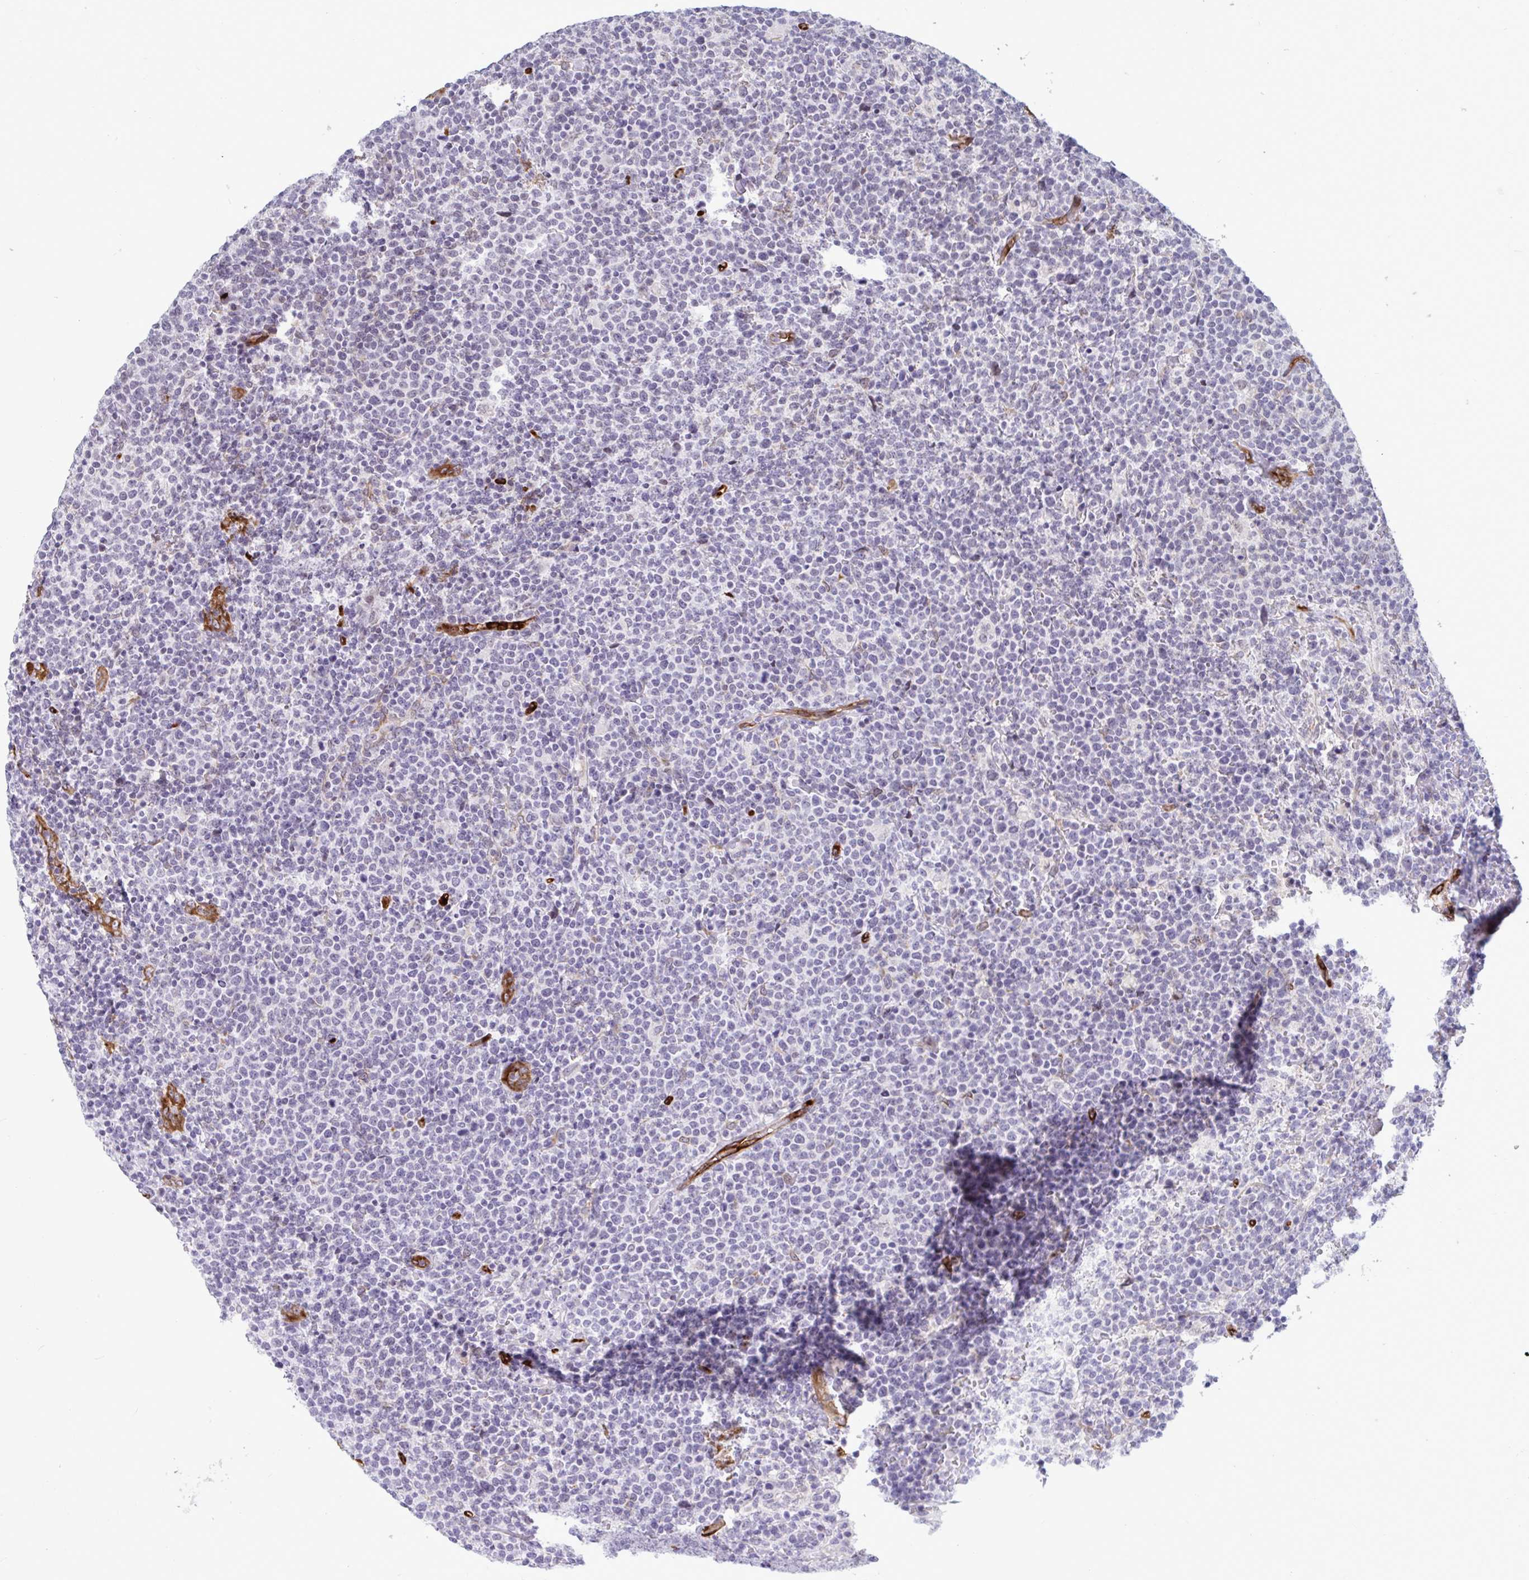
{"staining": {"intensity": "negative", "quantity": "none", "location": "none"}, "tissue": "lymphoma", "cell_type": "Tumor cells", "image_type": "cancer", "snomed": [{"axis": "morphology", "description": "Malignant lymphoma, non-Hodgkin's type, High grade"}, {"axis": "topography", "description": "Lymph node"}], "caption": "A histopathology image of human high-grade malignant lymphoma, non-Hodgkin's type is negative for staining in tumor cells. (Stains: DAB immunohistochemistry with hematoxylin counter stain, Microscopy: brightfield microscopy at high magnification).", "gene": "EML1", "patient": {"sex": "male", "age": 61}}